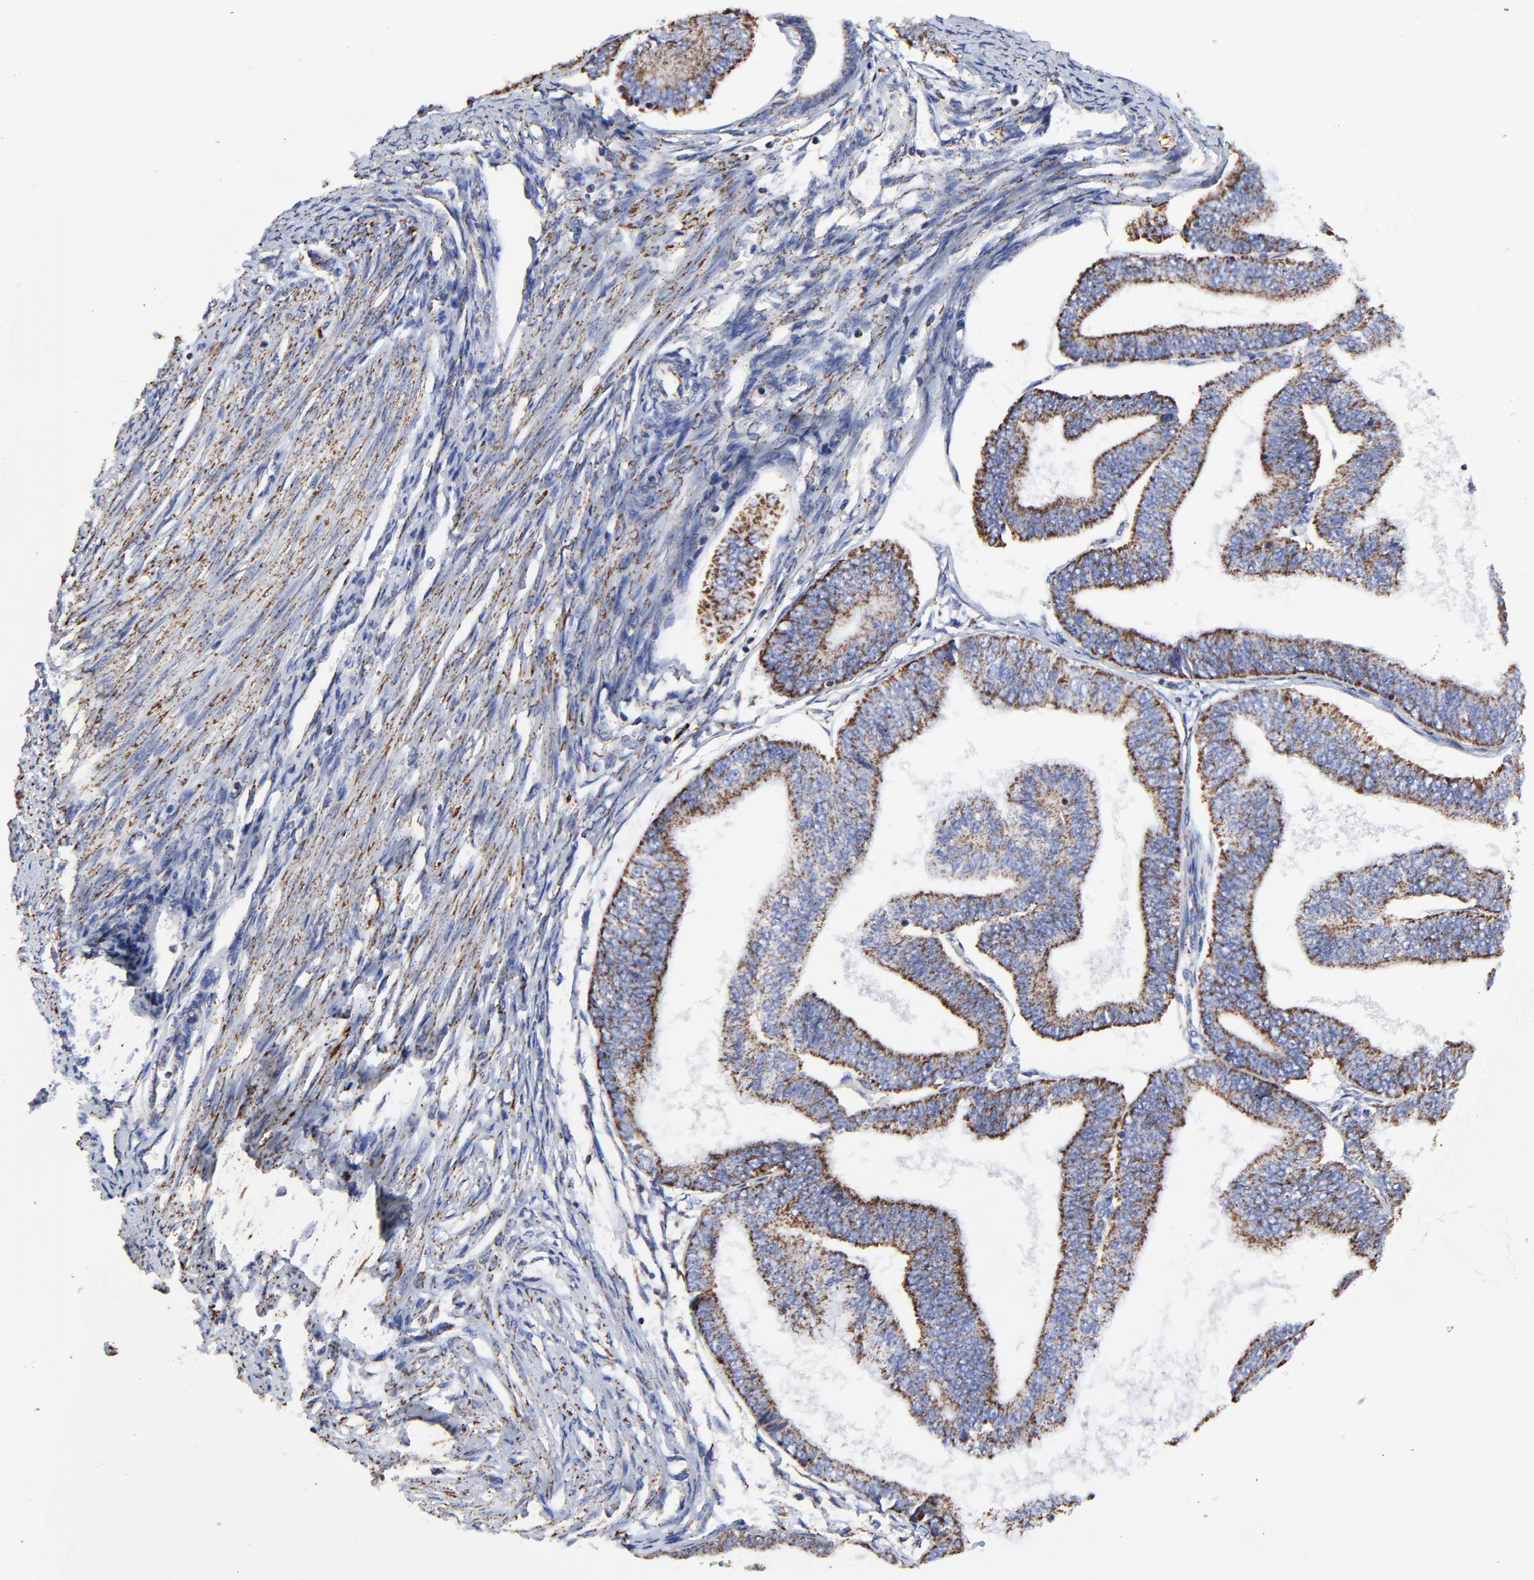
{"staining": {"intensity": "moderate", "quantity": ">75%", "location": "cytoplasmic/membranous"}, "tissue": "endometrial cancer", "cell_type": "Tumor cells", "image_type": "cancer", "snomed": [{"axis": "morphology", "description": "Adenocarcinoma, NOS"}, {"axis": "topography", "description": "Endometrium"}], "caption": "An image of endometrial cancer stained for a protein reveals moderate cytoplasmic/membranous brown staining in tumor cells. The protein of interest is stained brown, and the nuclei are stained in blue (DAB (3,3'-diaminobenzidine) IHC with brightfield microscopy, high magnification).", "gene": "PINK1", "patient": {"sex": "female", "age": 63}}